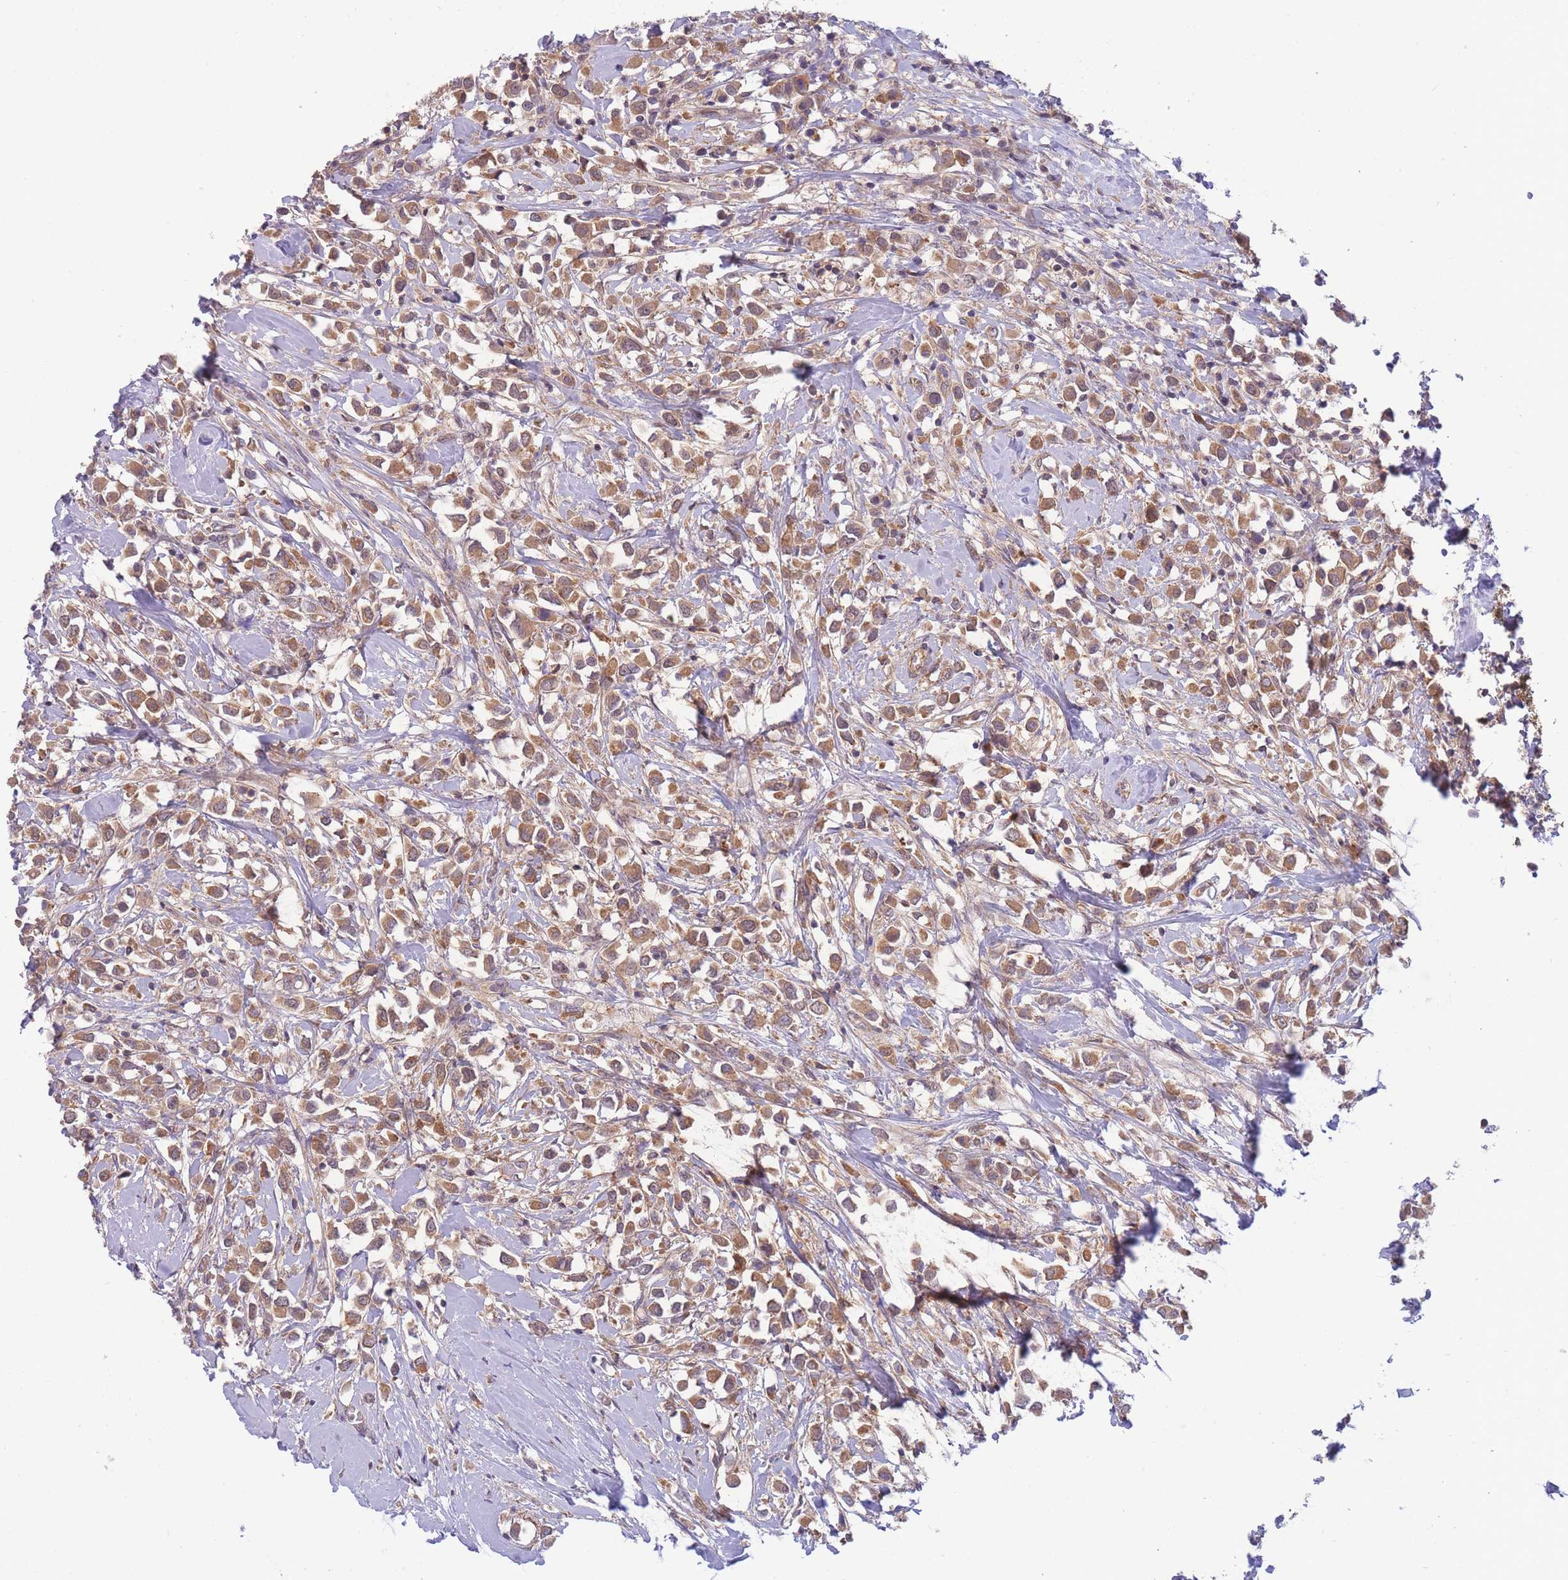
{"staining": {"intensity": "moderate", "quantity": ">75%", "location": "cytoplasmic/membranous"}, "tissue": "breast cancer", "cell_type": "Tumor cells", "image_type": "cancer", "snomed": [{"axis": "morphology", "description": "Duct carcinoma"}, {"axis": "topography", "description": "Breast"}], "caption": "The immunohistochemical stain highlights moderate cytoplasmic/membranous positivity in tumor cells of infiltrating ductal carcinoma (breast) tissue.", "gene": "PFDN6", "patient": {"sex": "female", "age": 61}}